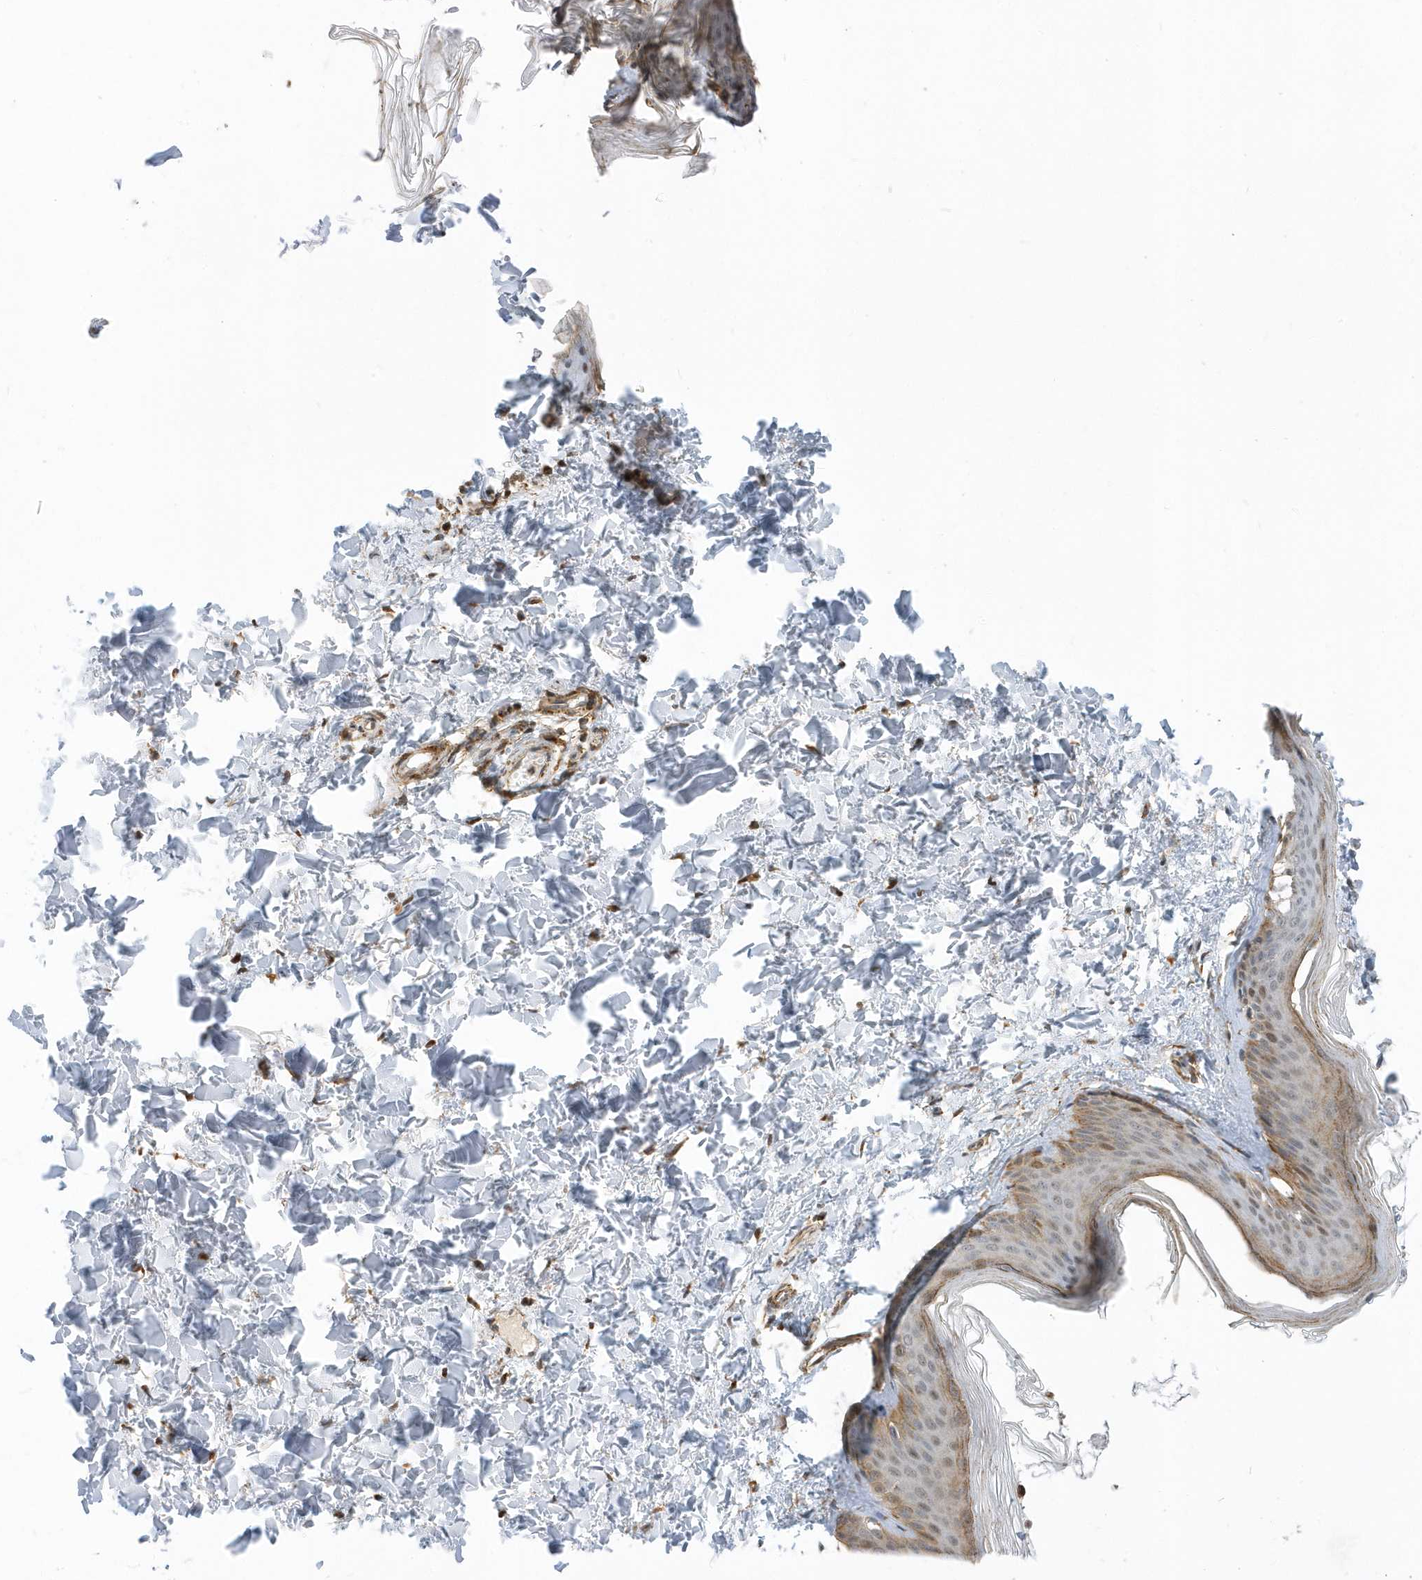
{"staining": {"intensity": "moderate", "quantity": ">75%", "location": "cytoplasmic/membranous"}, "tissue": "skin", "cell_type": "Fibroblasts", "image_type": "normal", "snomed": [{"axis": "morphology", "description": "Normal tissue, NOS"}, {"axis": "topography", "description": "Skin"}], "caption": "The histopathology image exhibits staining of unremarkable skin, revealing moderate cytoplasmic/membranous protein positivity (brown color) within fibroblasts.", "gene": "HRH4", "patient": {"sex": "female", "age": 27}}